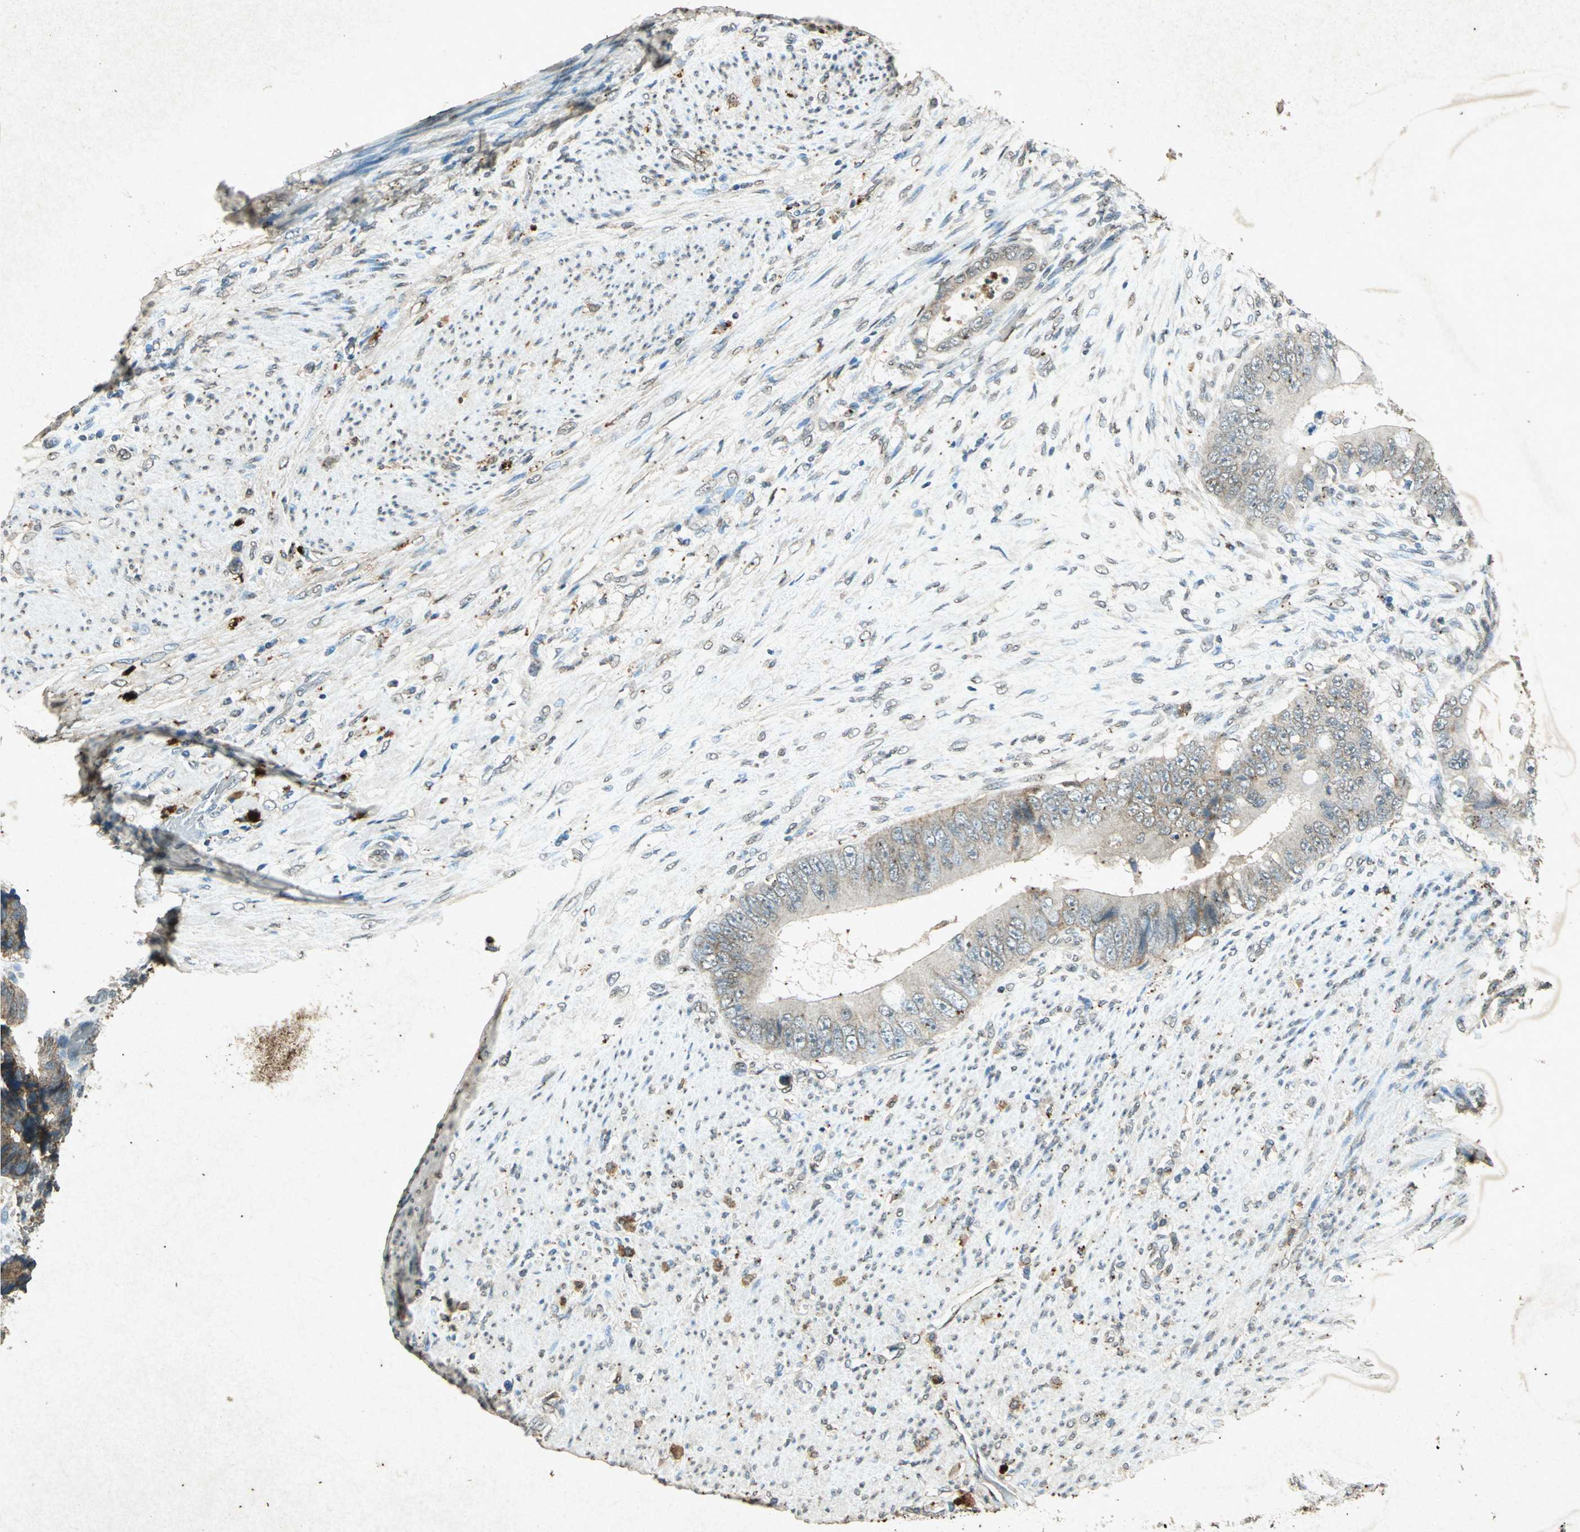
{"staining": {"intensity": "weak", "quantity": "25%-75%", "location": "cytoplasmic/membranous"}, "tissue": "colorectal cancer", "cell_type": "Tumor cells", "image_type": "cancer", "snomed": [{"axis": "morphology", "description": "Adenocarcinoma, NOS"}, {"axis": "topography", "description": "Rectum"}], "caption": "Immunohistochemical staining of colorectal adenocarcinoma reveals low levels of weak cytoplasmic/membranous protein staining in about 25%-75% of tumor cells. Nuclei are stained in blue.", "gene": "PSEN1", "patient": {"sex": "female", "age": 77}}